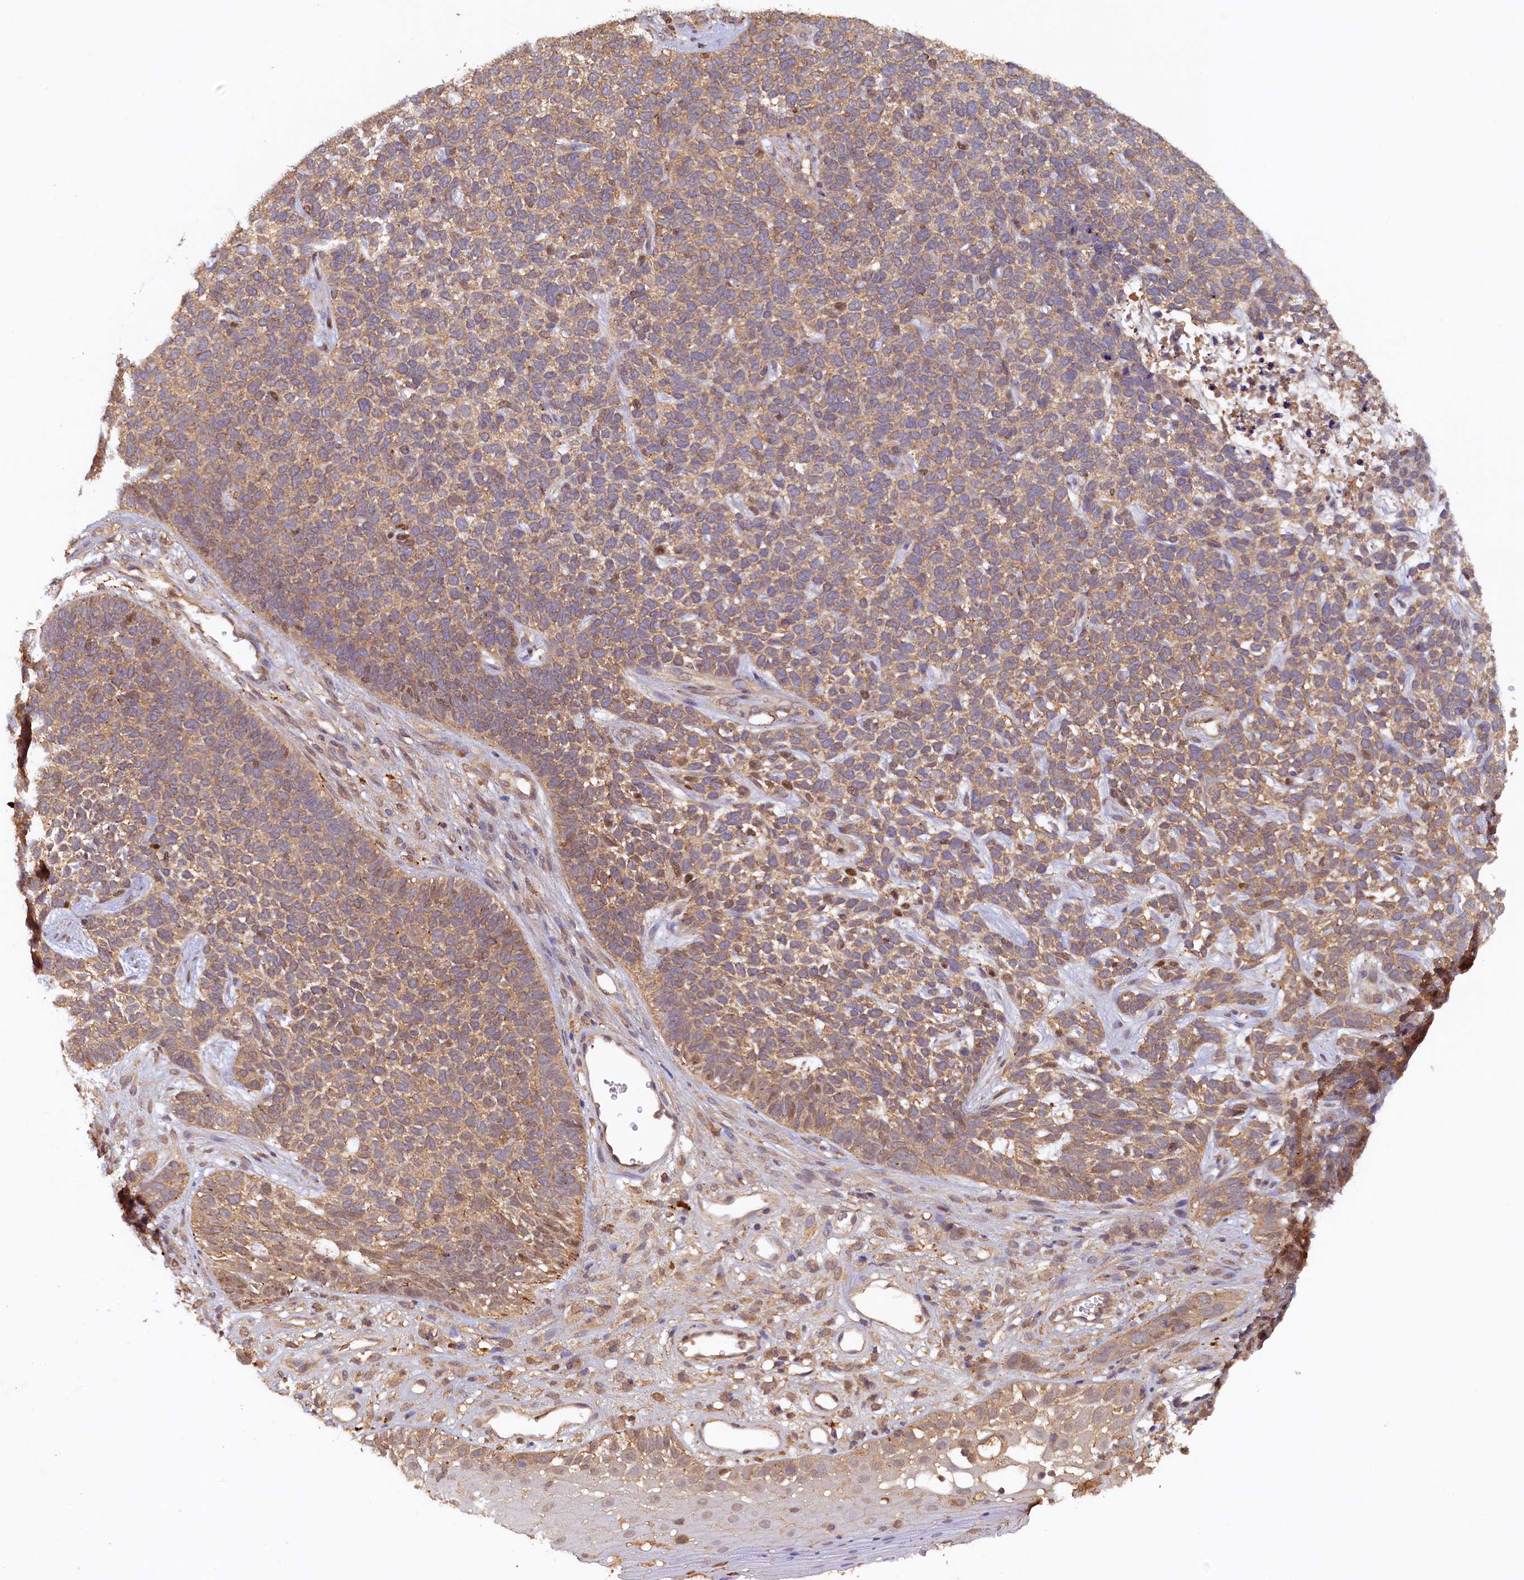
{"staining": {"intensity": "moderate", "quantity": ">75%", "location": "cytoplasmic/membranous,nuclear"}, "tissue": "skin cancer", "cell_type": "Tumor cells", "image_type": "cancer", "snomed": [{"axis": "morphology", "description": "Basal cell carcinoma"}, {"axis": "topography", "description": "Skin"}], "caption": "Immunohistochemistry (IHC) histopathology image of human skin cancer (basal cell carcinoma) stained for a protein (brown), which reveals medium levels of moderate cytoplasmic/membranous and nuclear staining in about >75% of tumor cells.", "gene": "UBL7", "patient": {"sex": "female", "age": 84}}